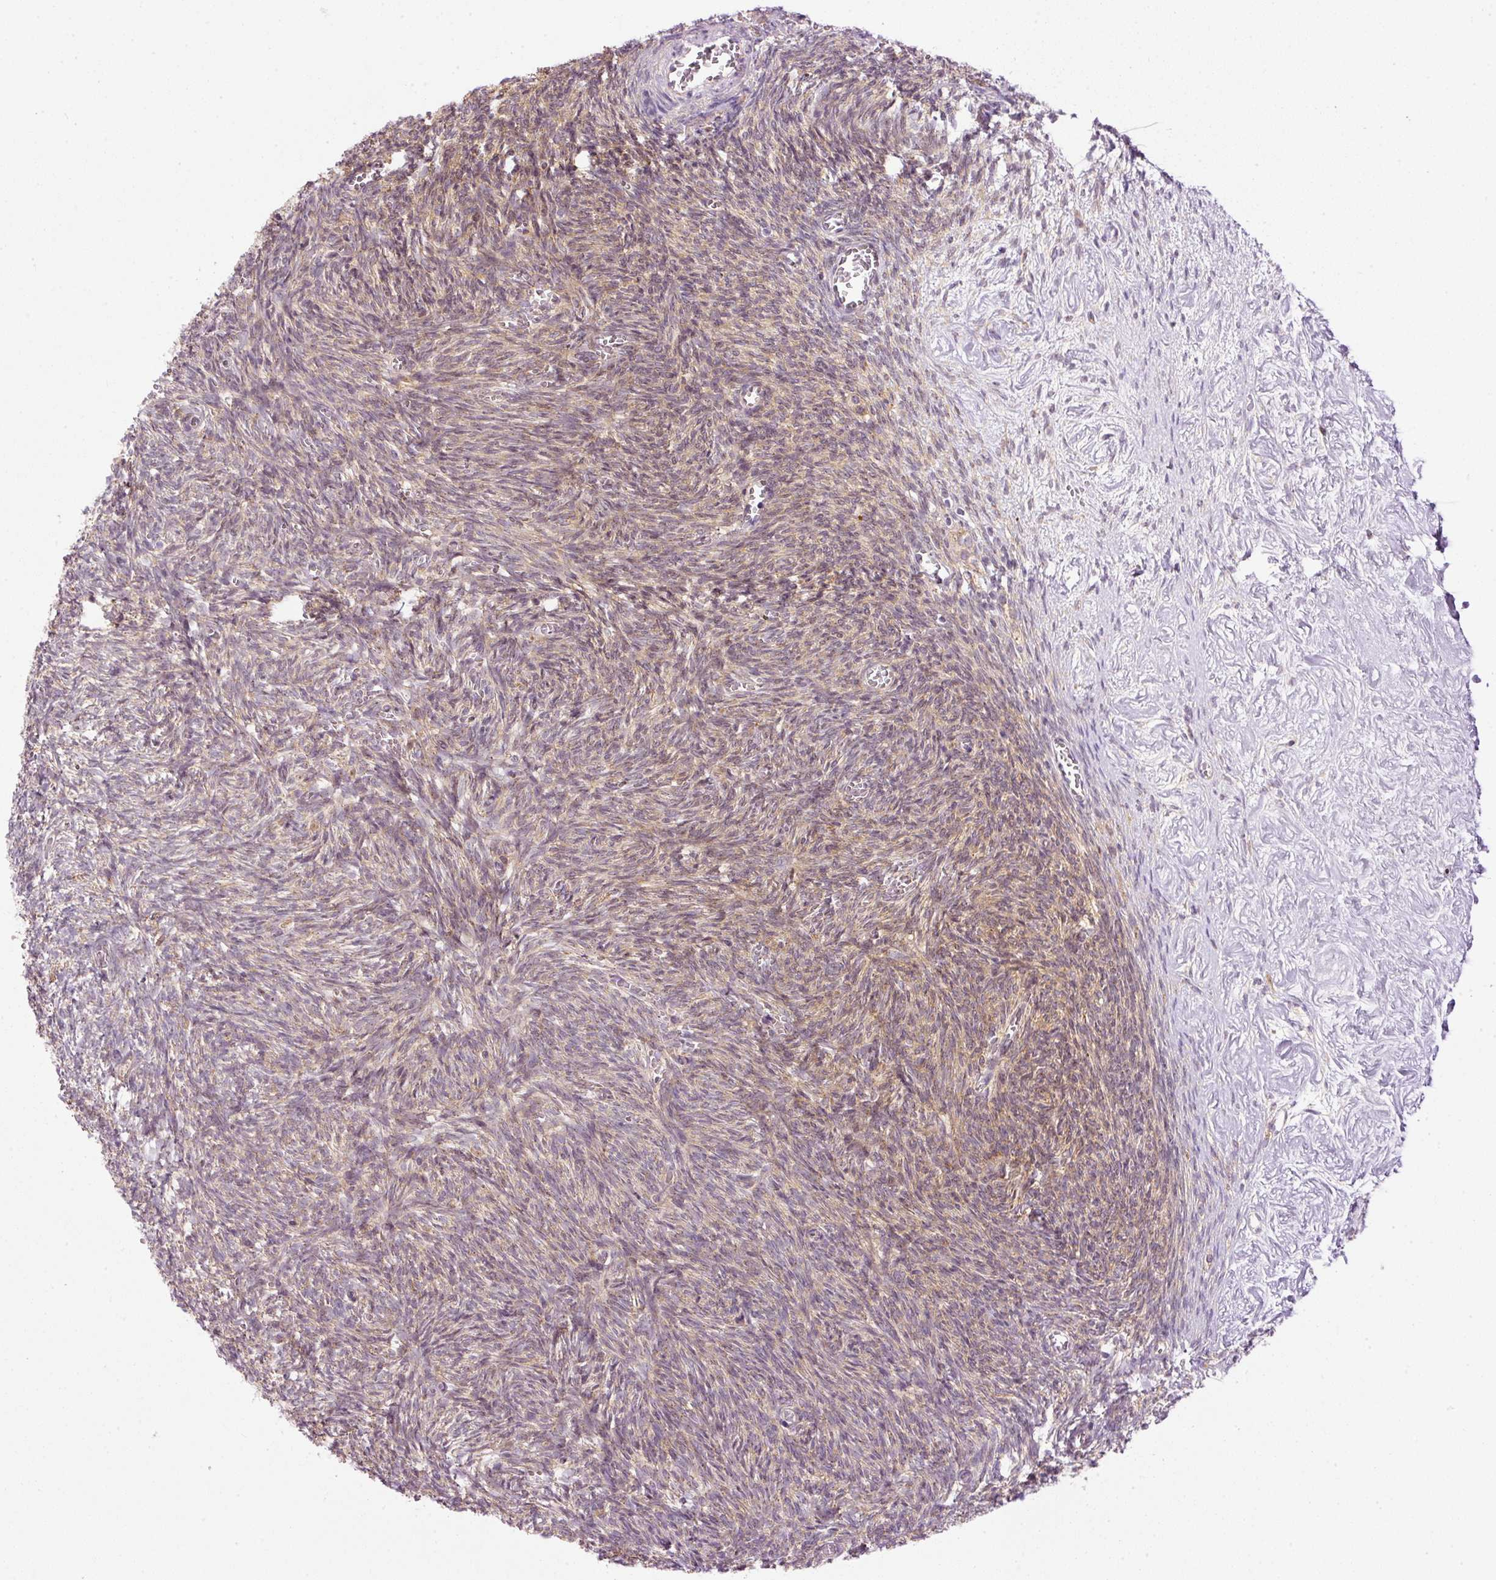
{"staining": {"intensity": "moderate", "quantity": ">75%", "location": "cytoplasmic/membranous"}, "tissue": "ovary", "cell_type": "Follicle cells", "image_type": "normal", "snomed": [{"axis": "morphology", "description": "Normal tissue, NOS"}, {"axis": "topography", "description": "Ovary"}], "caption": "Protein expression analysis of normal ovary reveals moderate cytoplasmic/membranous staining in about >75% of follicle cells.", "gene": "MZT2A", "patient": {"sex": "female", "age": 67}}